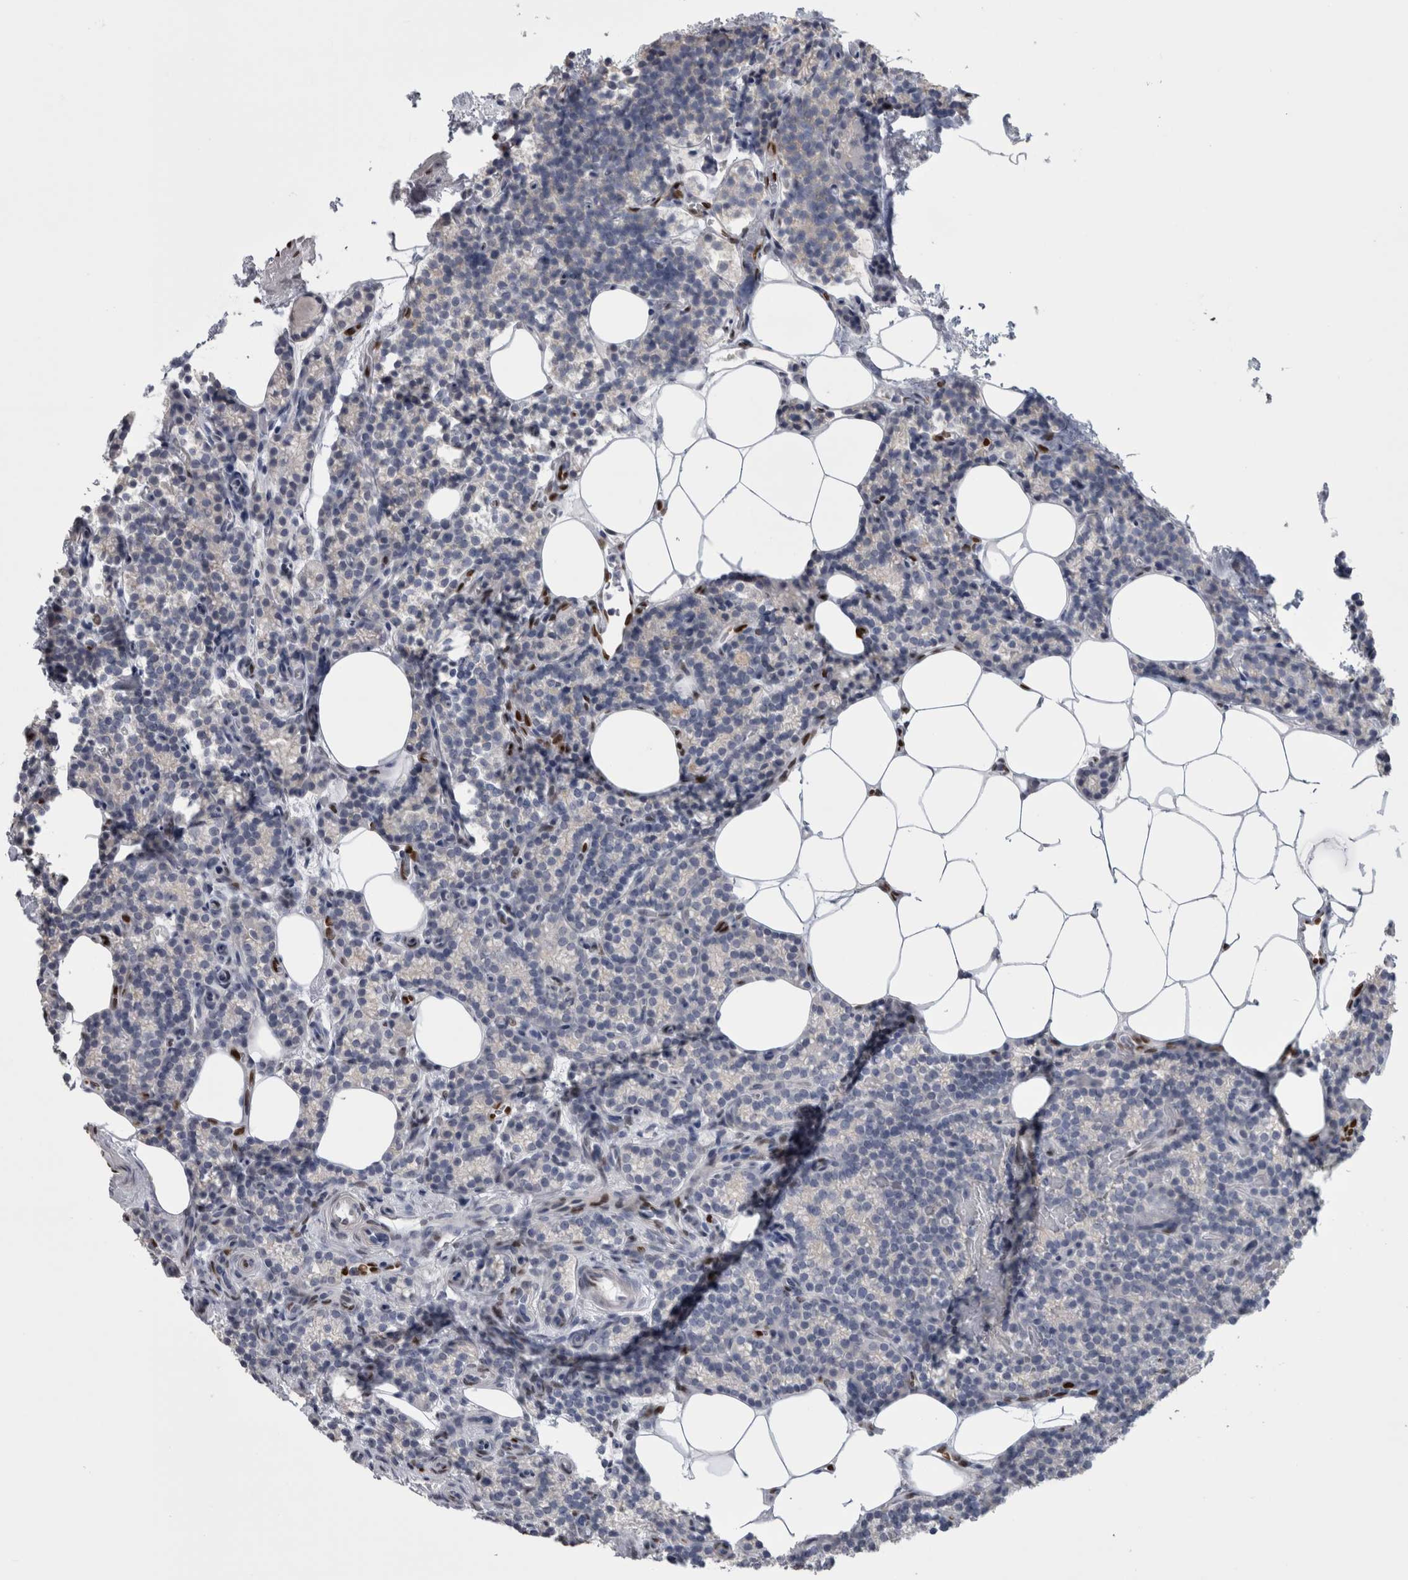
{"staining": {"intensity": "negative", "quantity": "none", "location": "none"}, "tissue": "parathyroid gland", "cell_type": "Glandular cells", "image_type": "normal", "snomed": [{"axis": "morphology", "description": "Normal tissue, NOS"}, {"axis": "topography", "description": "Parathyroid gland"}], "caption": "Immunohistochemistry histopathology image of unremarkable parathyroid gland: parathyroid gland stained with DAB (3,3'-diaminobenzidine) reveals no significant protein staining in glandular cells.", "gene": "IL33", "patient": {"sex": "male", "age": 58}}